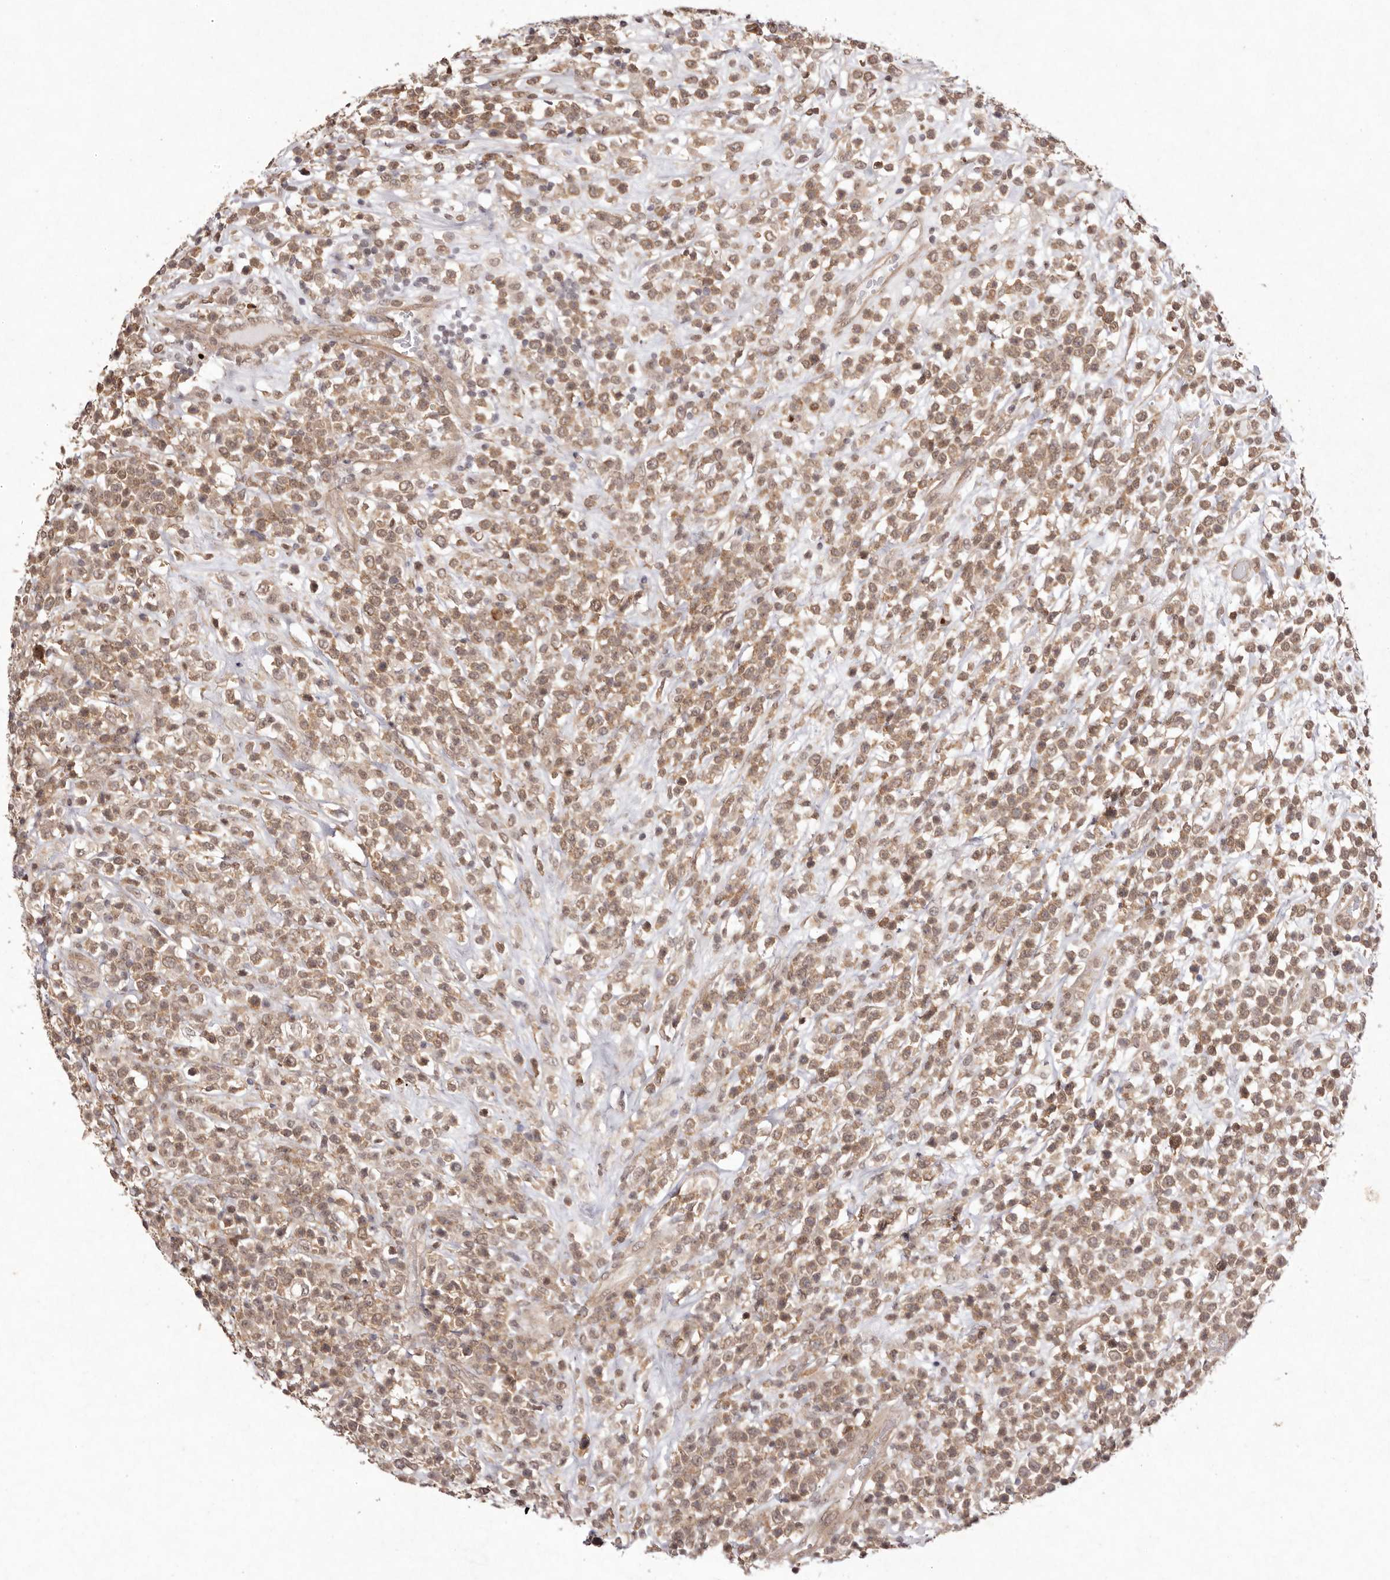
{"staining": {"intensity": "moderate", "quantity": ">75%", "location": "cytoplasmic/membranous"}, "tissue": "lymphoma", "cell_type": "Tumor cells", "image_type": "cancer", "snomed": [{"axis": "morphology", "description": "Malignant lymphoma, non-Hodgkin's type, High grade"}, {"axis": "topography", "description": "Colon"}], "caption": "Immunohistochemical staining of high-grade malignant lymphoma, non-Hodgkin's type reveals medium levels of moderate cytoplasmic/membranous expression in approximately >75% of tumor cells. (Stains: DAB in brown, nuclei in blue, Microscopy: brightfield microscopy at high magnification).", "gene": "BUD31", "patient": {"sex": "female", "age": 53}}